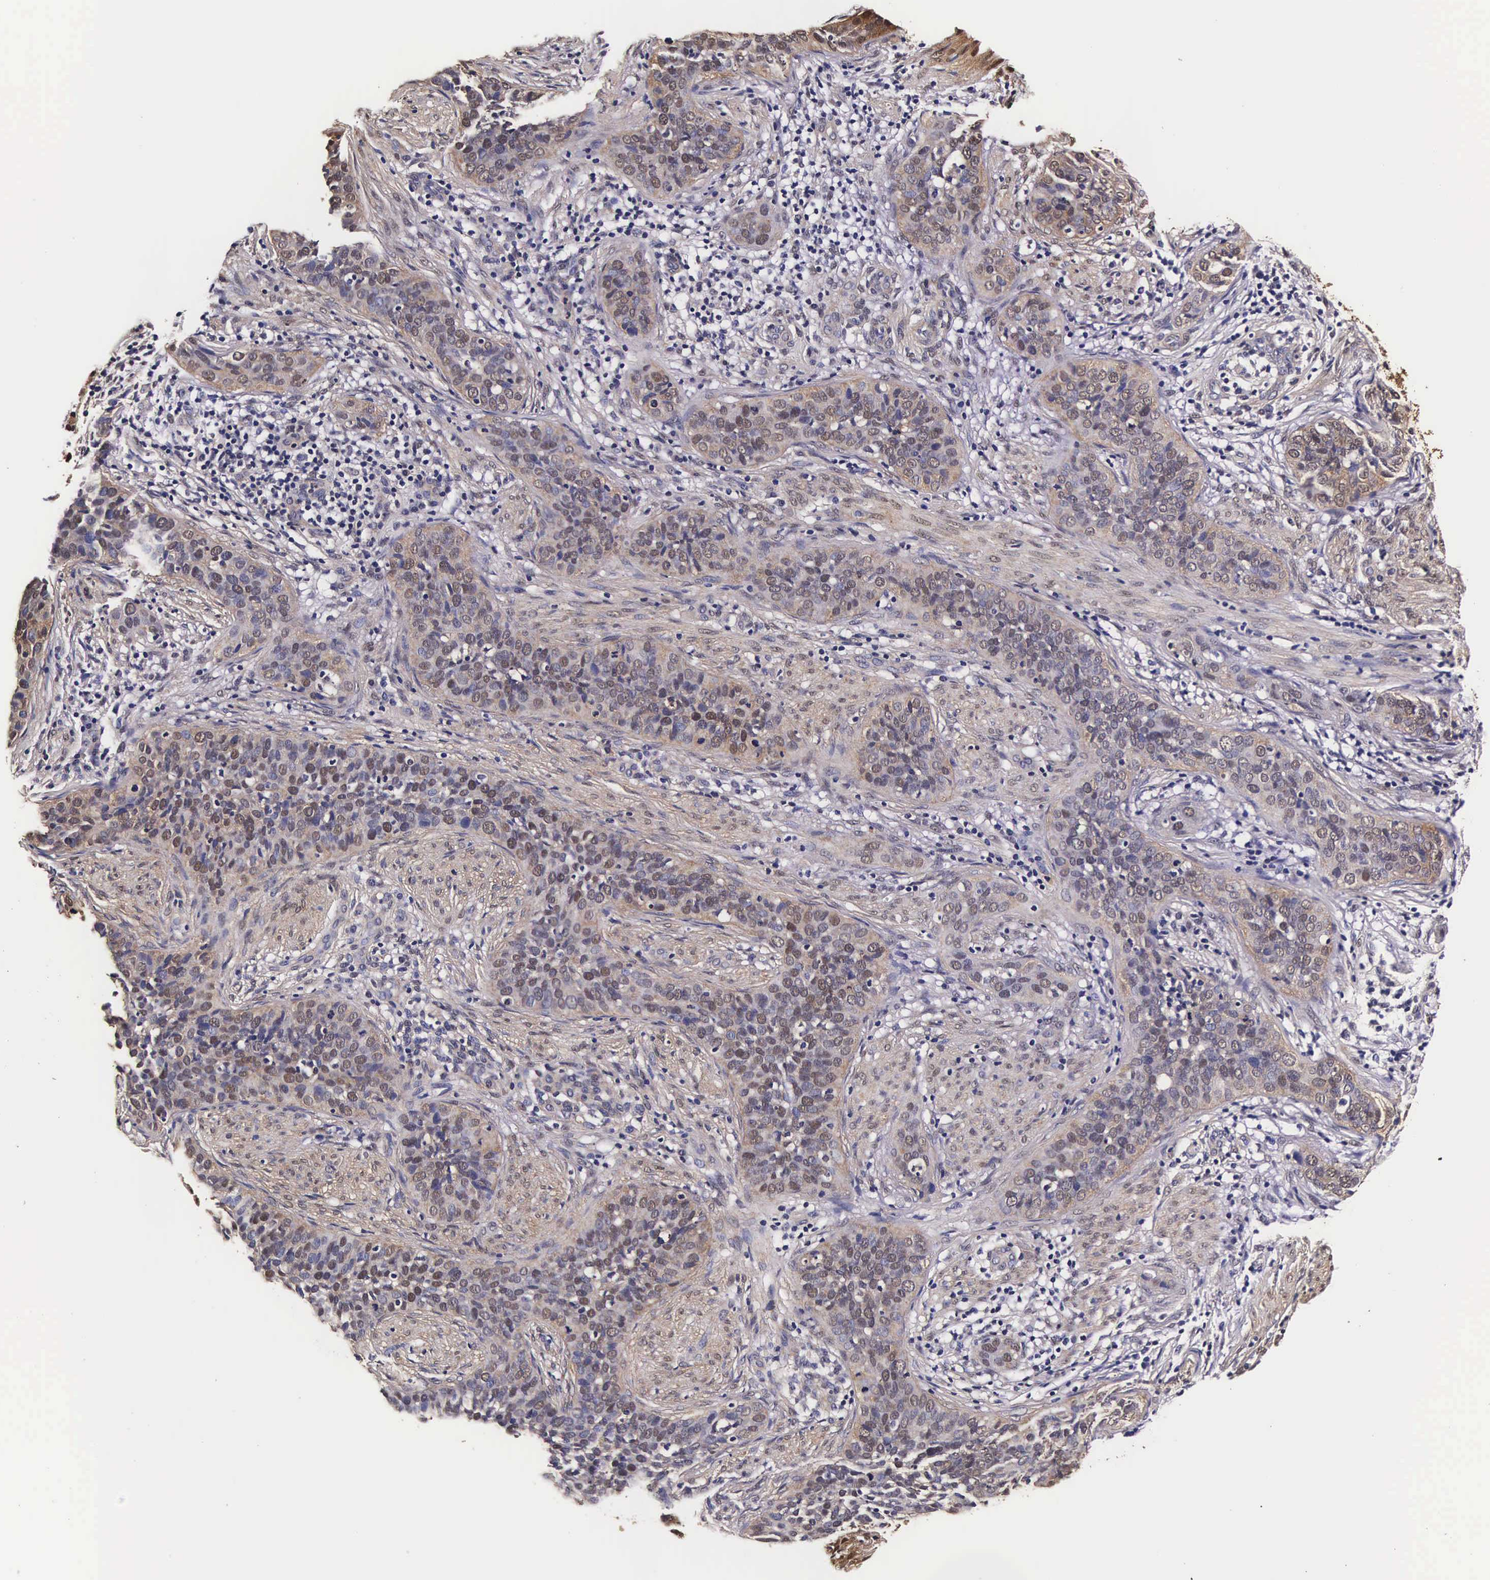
{"staining": {"intensity": "weak", "quantity": "25%-75%", "location": "cytoplasmic/membranous,nuclear"}, "tissue": "cervical cancer", "cell_type": "Tumor cells", "image_type": "cancer", "snomed": [{"axis": "morphology", "description": "Squamous cell carcinoma, NOS"}, {"axis": "topography", "description": "Cervix"}], "caption": "This is an image of immunohistochemistry (IHC) staining of cervical cancer (squamous cell carcinoma), which shows weak staining in the cytoplasmic/membranous and nuclear of tumor cells.", "gene": "TECPR2", "patient": {"sex": "female", "age": 31}}